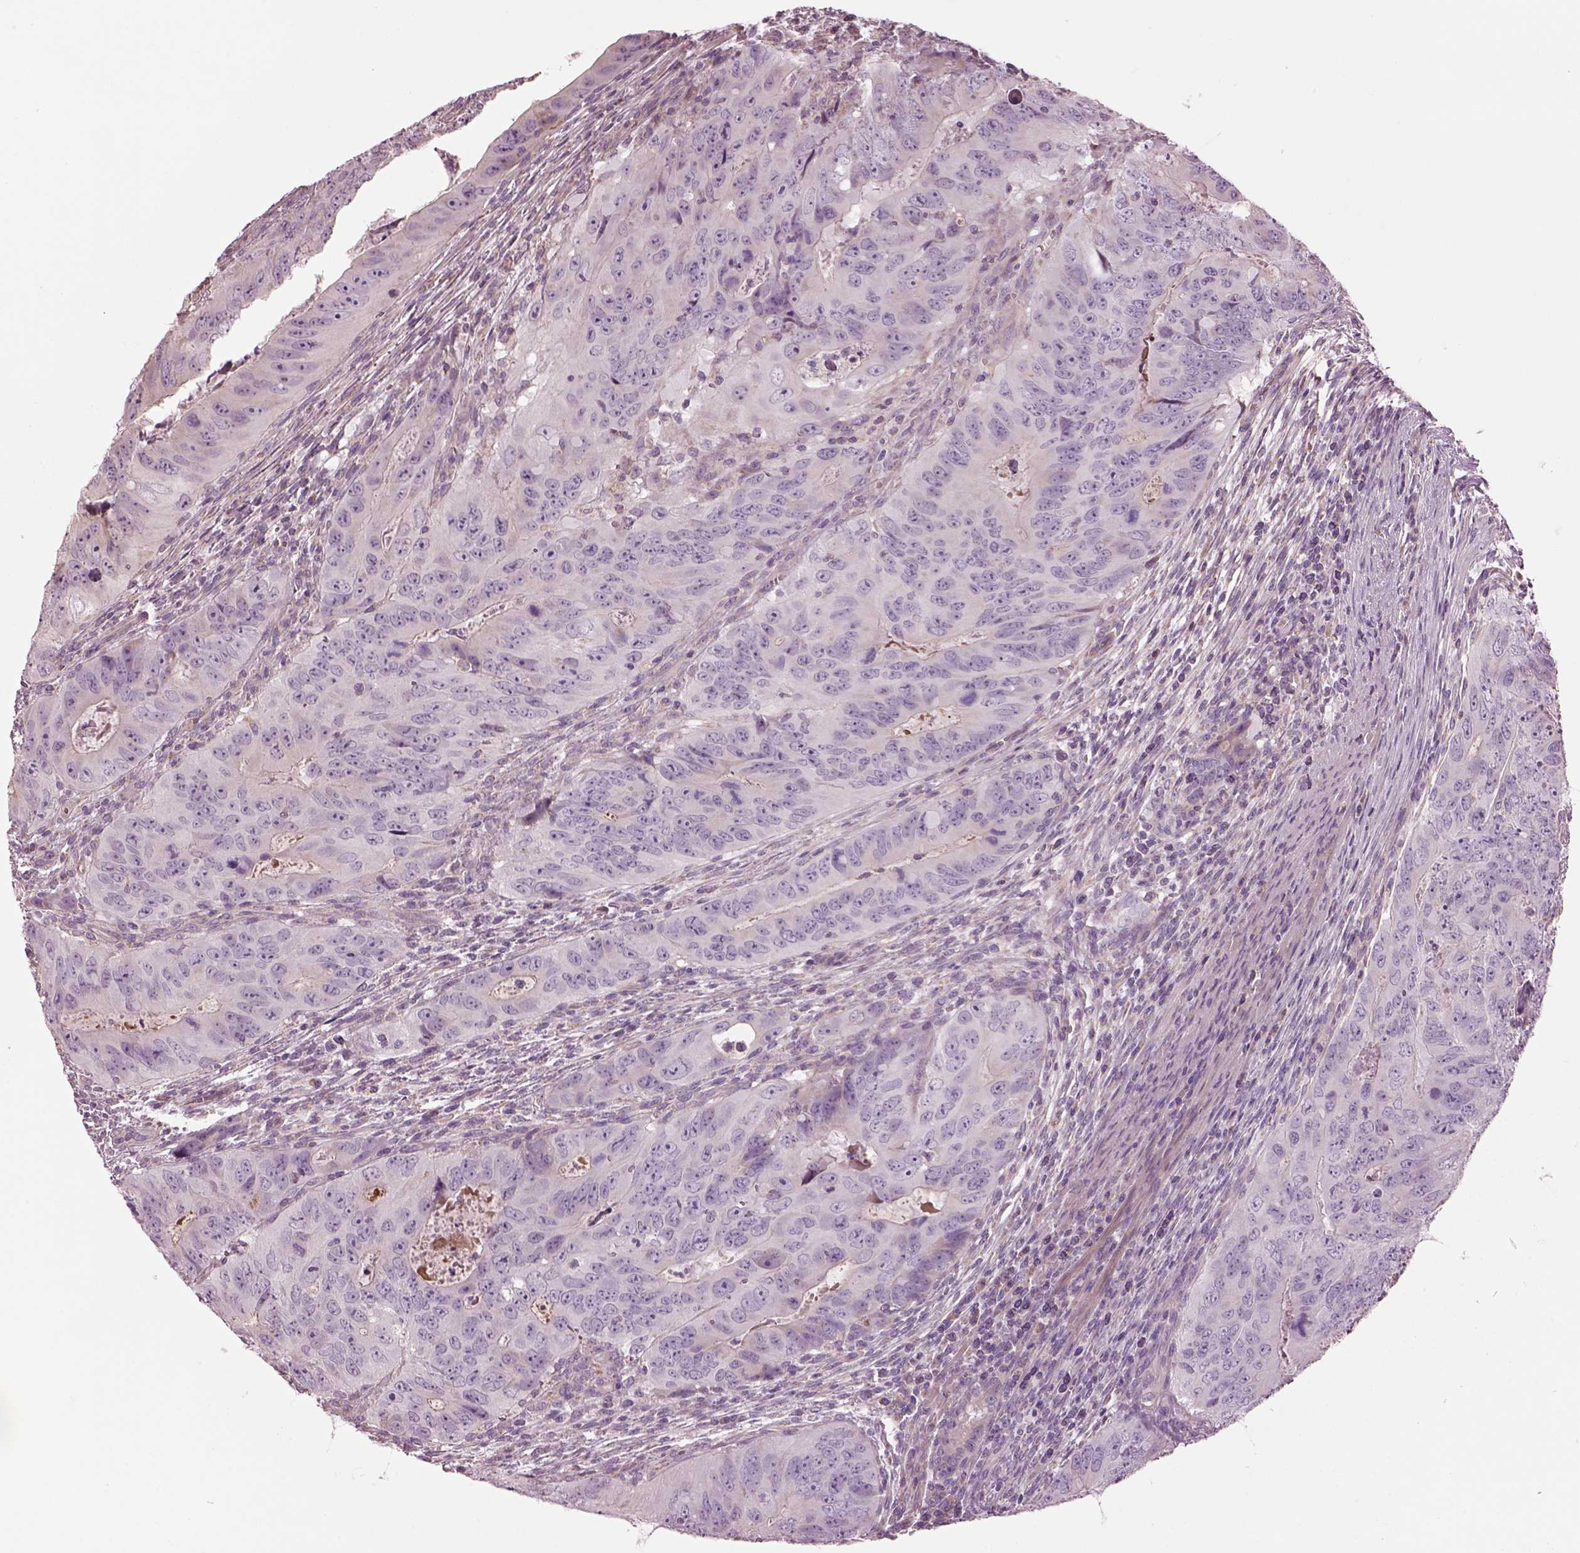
{"staining": {"intensity": "negative", "quantity": "none", "location": "none"}, "tissue": "colorectal cancer", "cell_type": "Tumor cells", "image_type": "cancer", "snomed": [{"axis": "morphology", "description": "Adenocarcinoma, NOS"}, {"axis": "topography", "description": "Colon"}], "caption": "Immunohistochemical staining of colorectal cancer reveals no significant staining in tumor cells.", "gene": "SPATA7", "patient": {"sex": "male", "age": 79}}